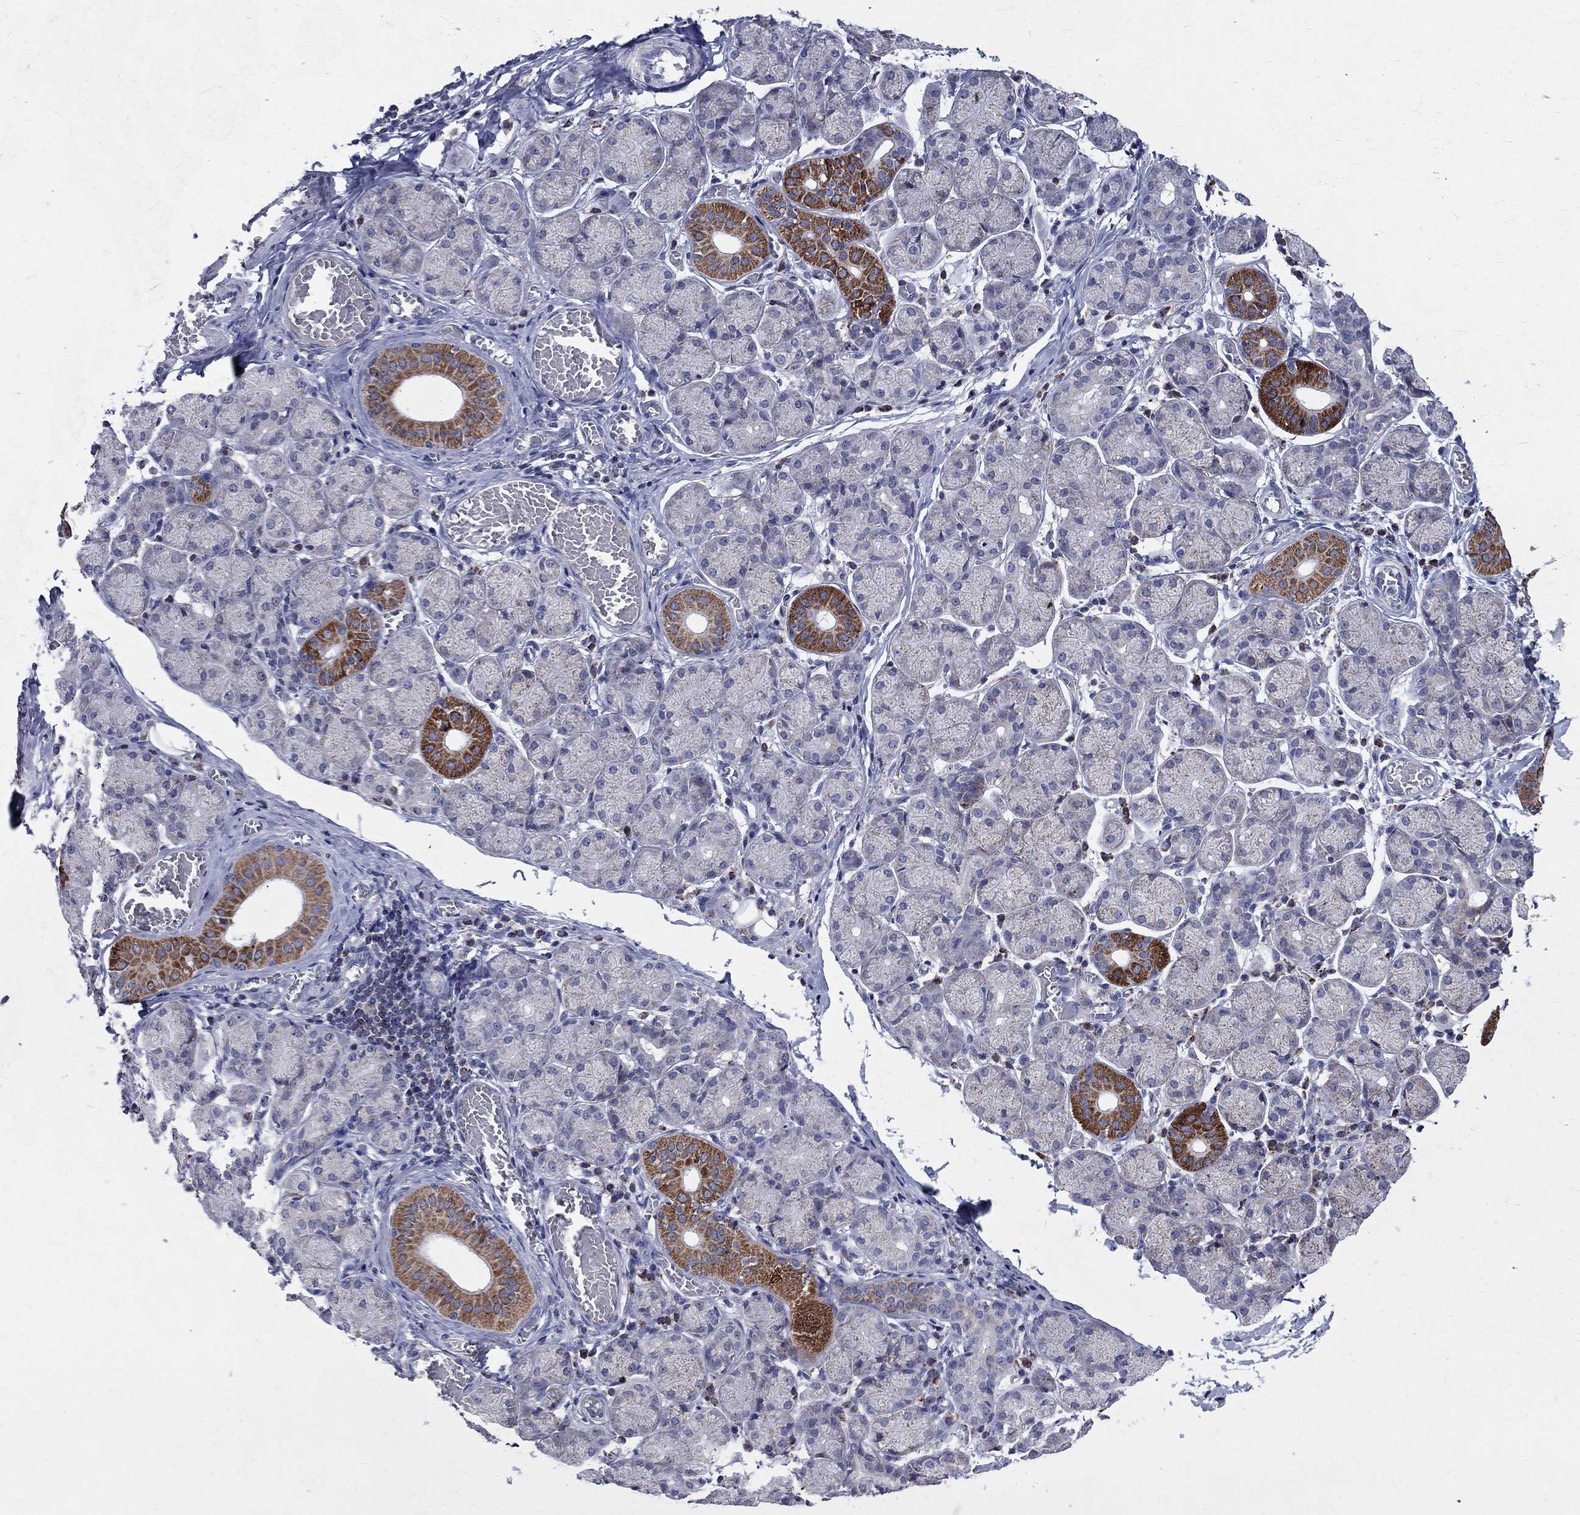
{"staining": {"intensity": "strong", "quantity": "<25%", "location": "cytoplasmic/membranous"}, "tissue": "salivary gland", "cell_type": "Glandular cells", "image_type": "normal", "snomed": [{"axis": "morphology", "description": "Normal tissue, NOS"}, {"axis": "topography", "description": "Salivary gland"}, {"axis": "topography", "description": "Peripheral nerve tissue"}], "caption": "Protein expression by immunohistochemistry (IHC) shows strong cytoplasmic/membranous expression in approximately <25% of glandular cells in normal salivary gland.", "gene": "SLC4A10", "patient": {"sex": "female", "age": 24}}